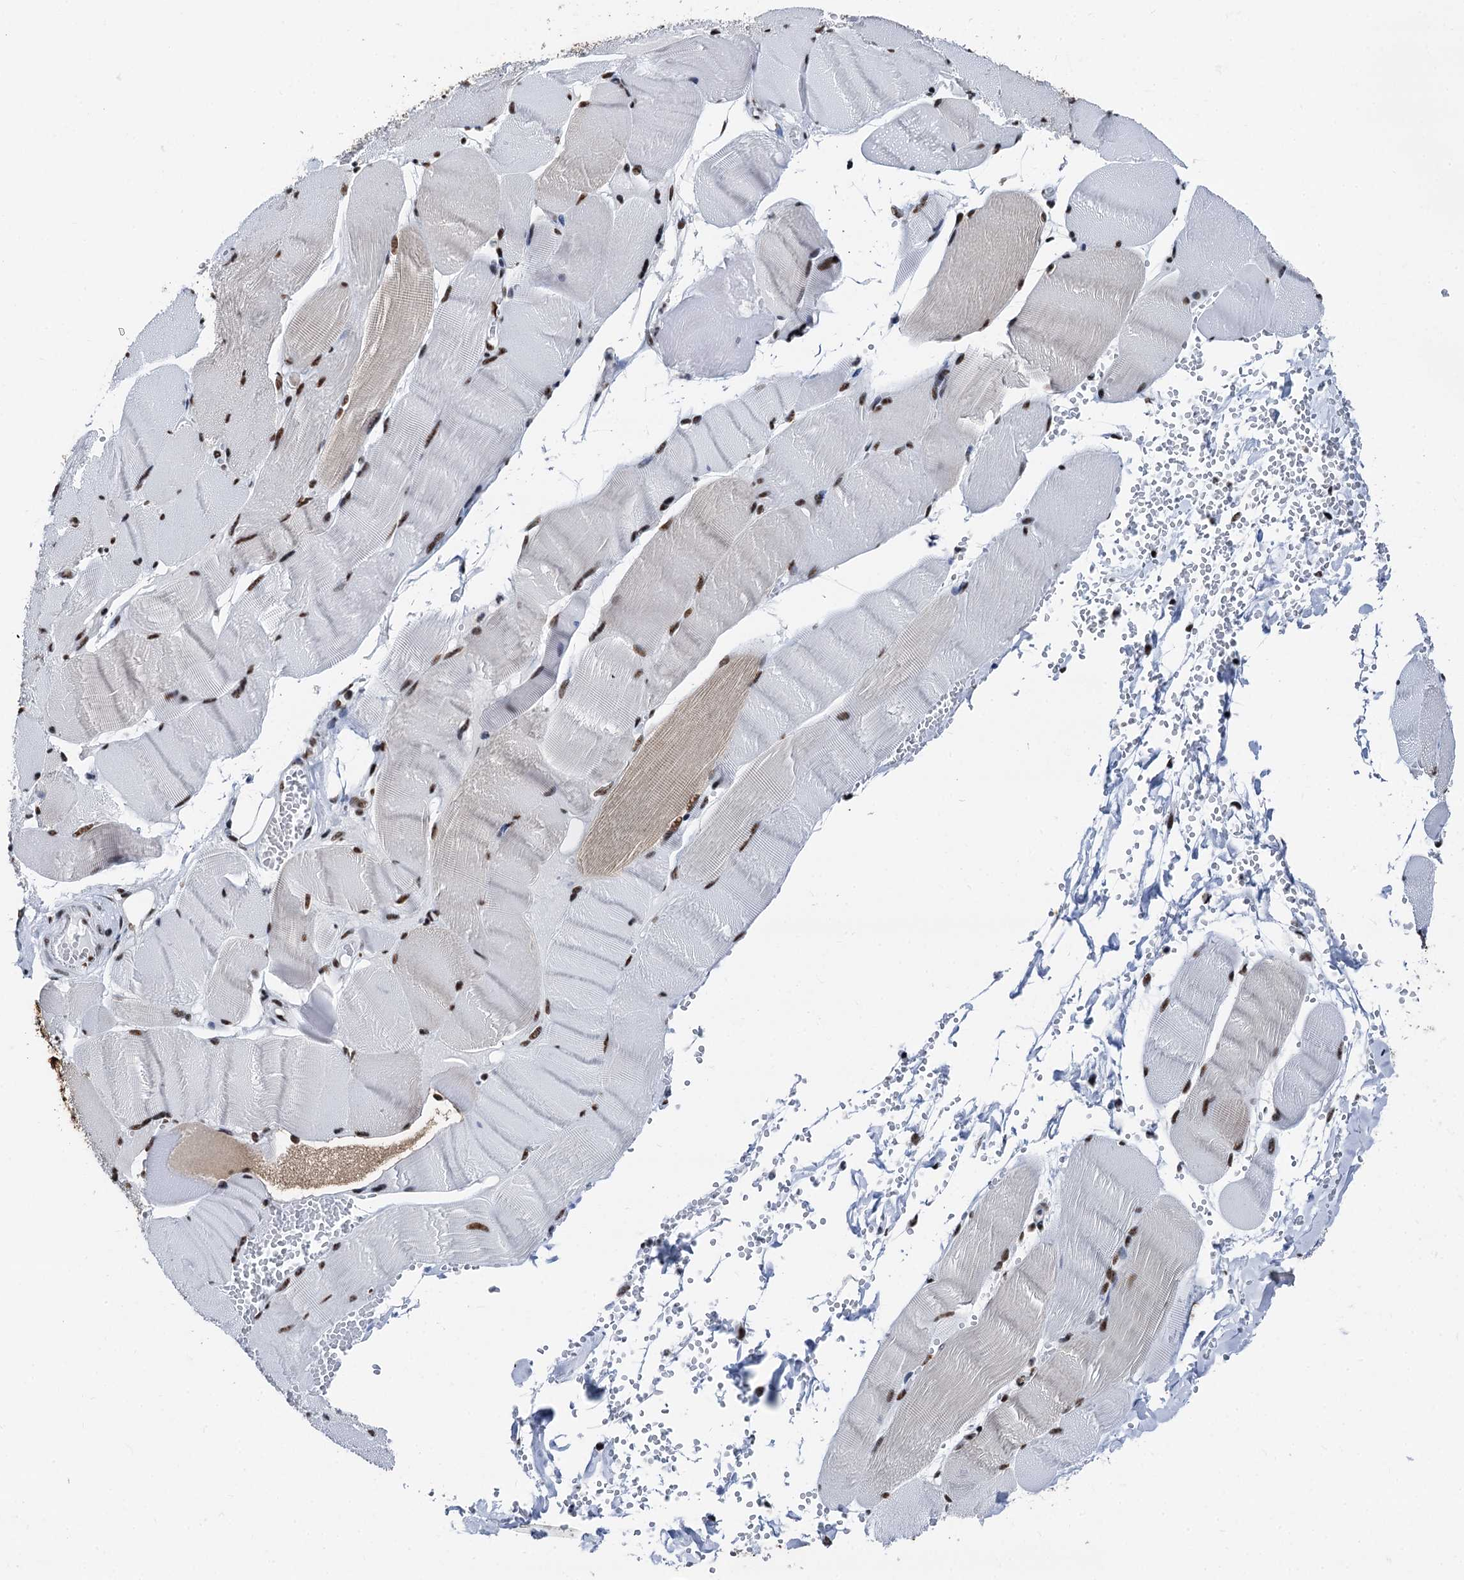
{"staining": {"intensity": "moderate", "quantity": ">75%", "location": "nuclear"}, "tissue": "adipose tissue", "cell_type": "Adipocytes", "image_type": "normal", "snomed": [{"axis": "morphology", "description": "Normal tissue, NOS"}, {"axis": "topography", "description": "Skeletal muscle"}, {"axis": "topography", "description": "Peripheral nerve tissue"}], "caption": "The image demonstrates staining of normal adipose tissue, revealing moderate nuclear protein staining (brown color) within adipocytes.", "gene": "DDX23", "patient": {"sex": "female", "age": 55}}